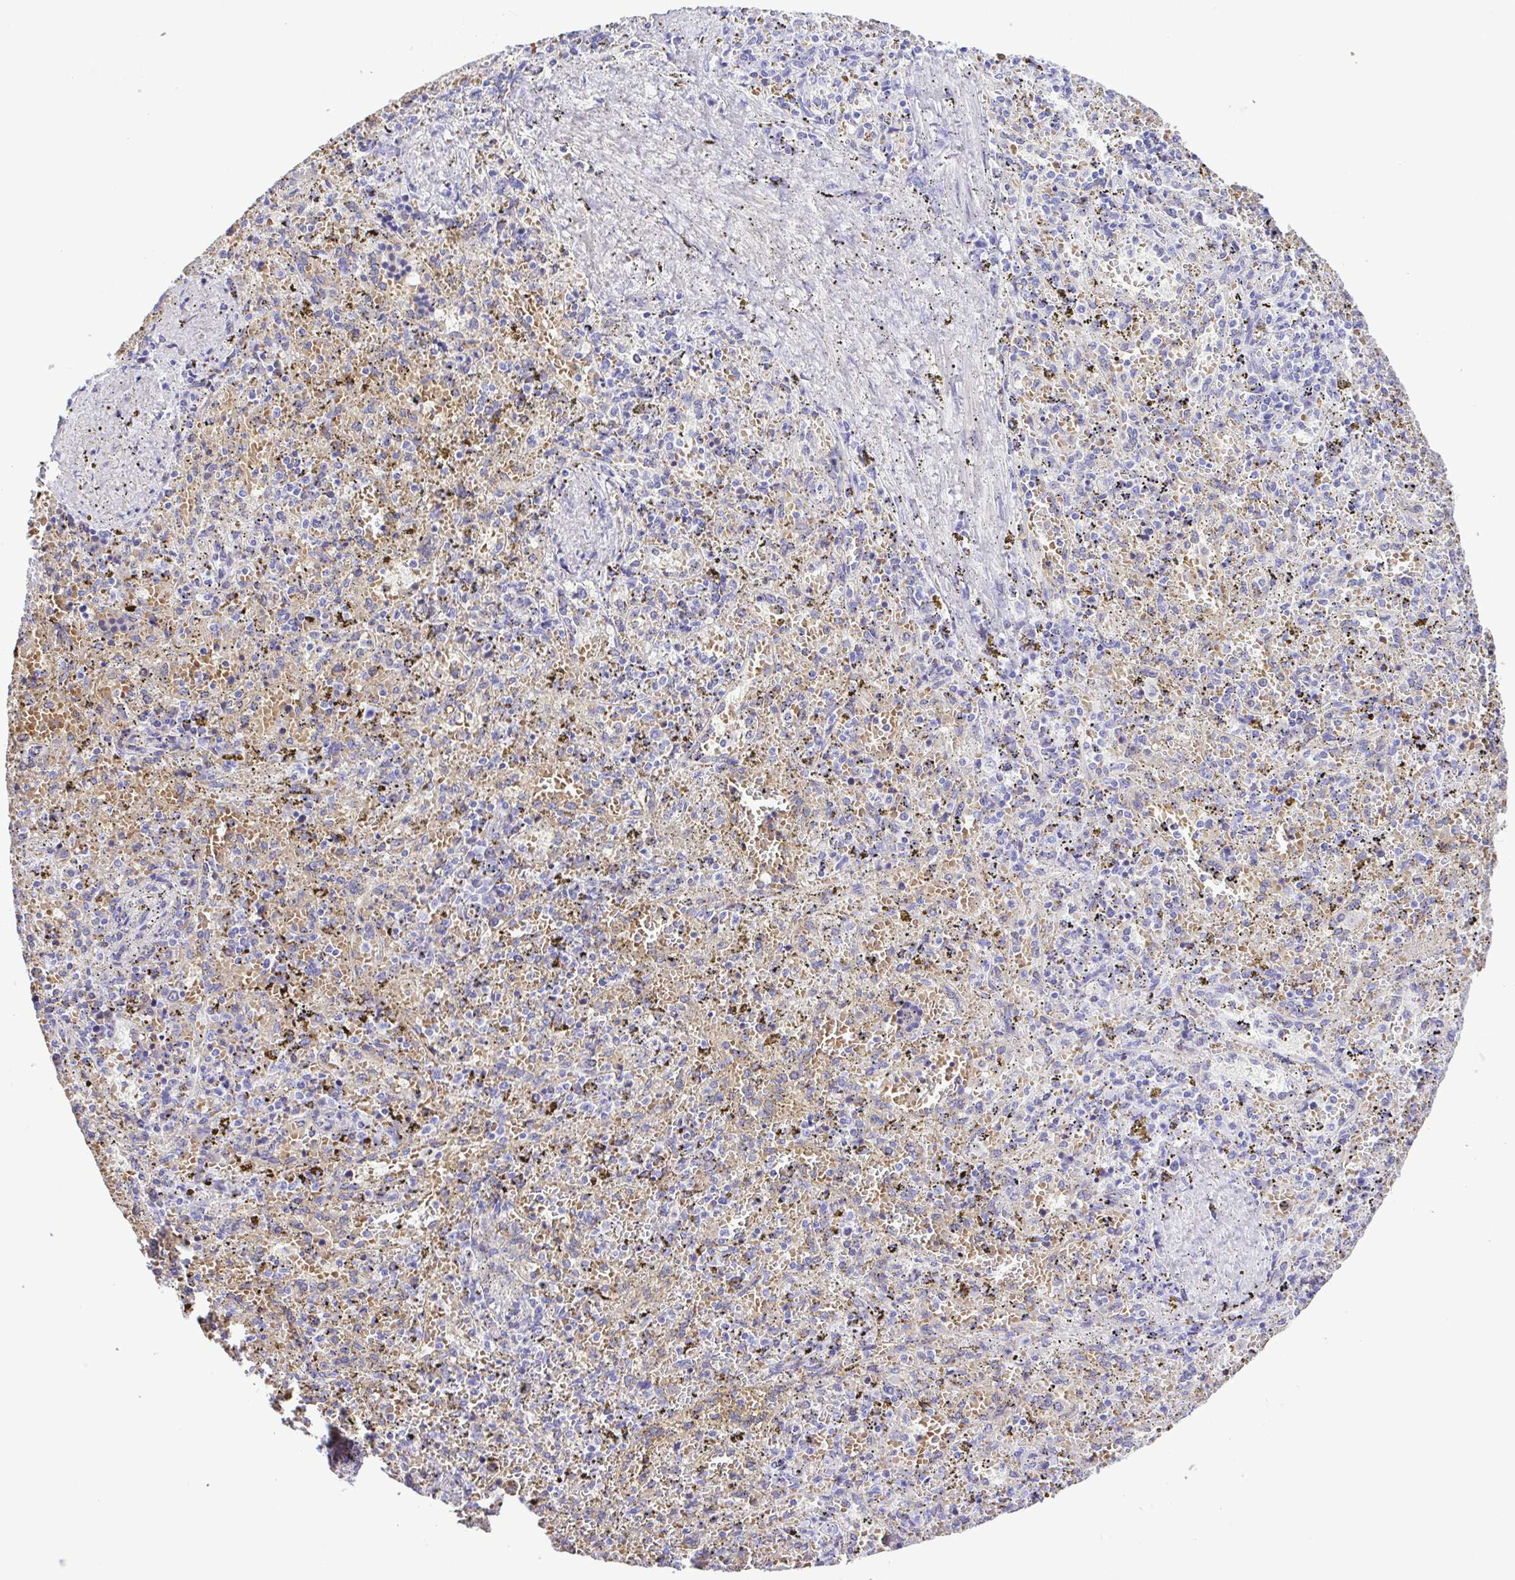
{"staining": {"intensity": "negative", "quantity": "none", "location": "none"}, "tissue": "spleen", "cell_type": "Cells in red pulp", "image_type": "normal", "snomed": [{"axis": "morphology", "description": "Normal tissue, NOS"}, {"axis": "topography", "description": "Spleen"}], "caption": "Spleen was stained to show a protein in brown. There is no significant expression in cells in red pulp. (Brightfield microscopy of DAB (3,3'-diaminobenzidine) immunohistochemistry at high magnification).", "gene": "SYT1", "patient": {"sex": "female", "age": 50}}